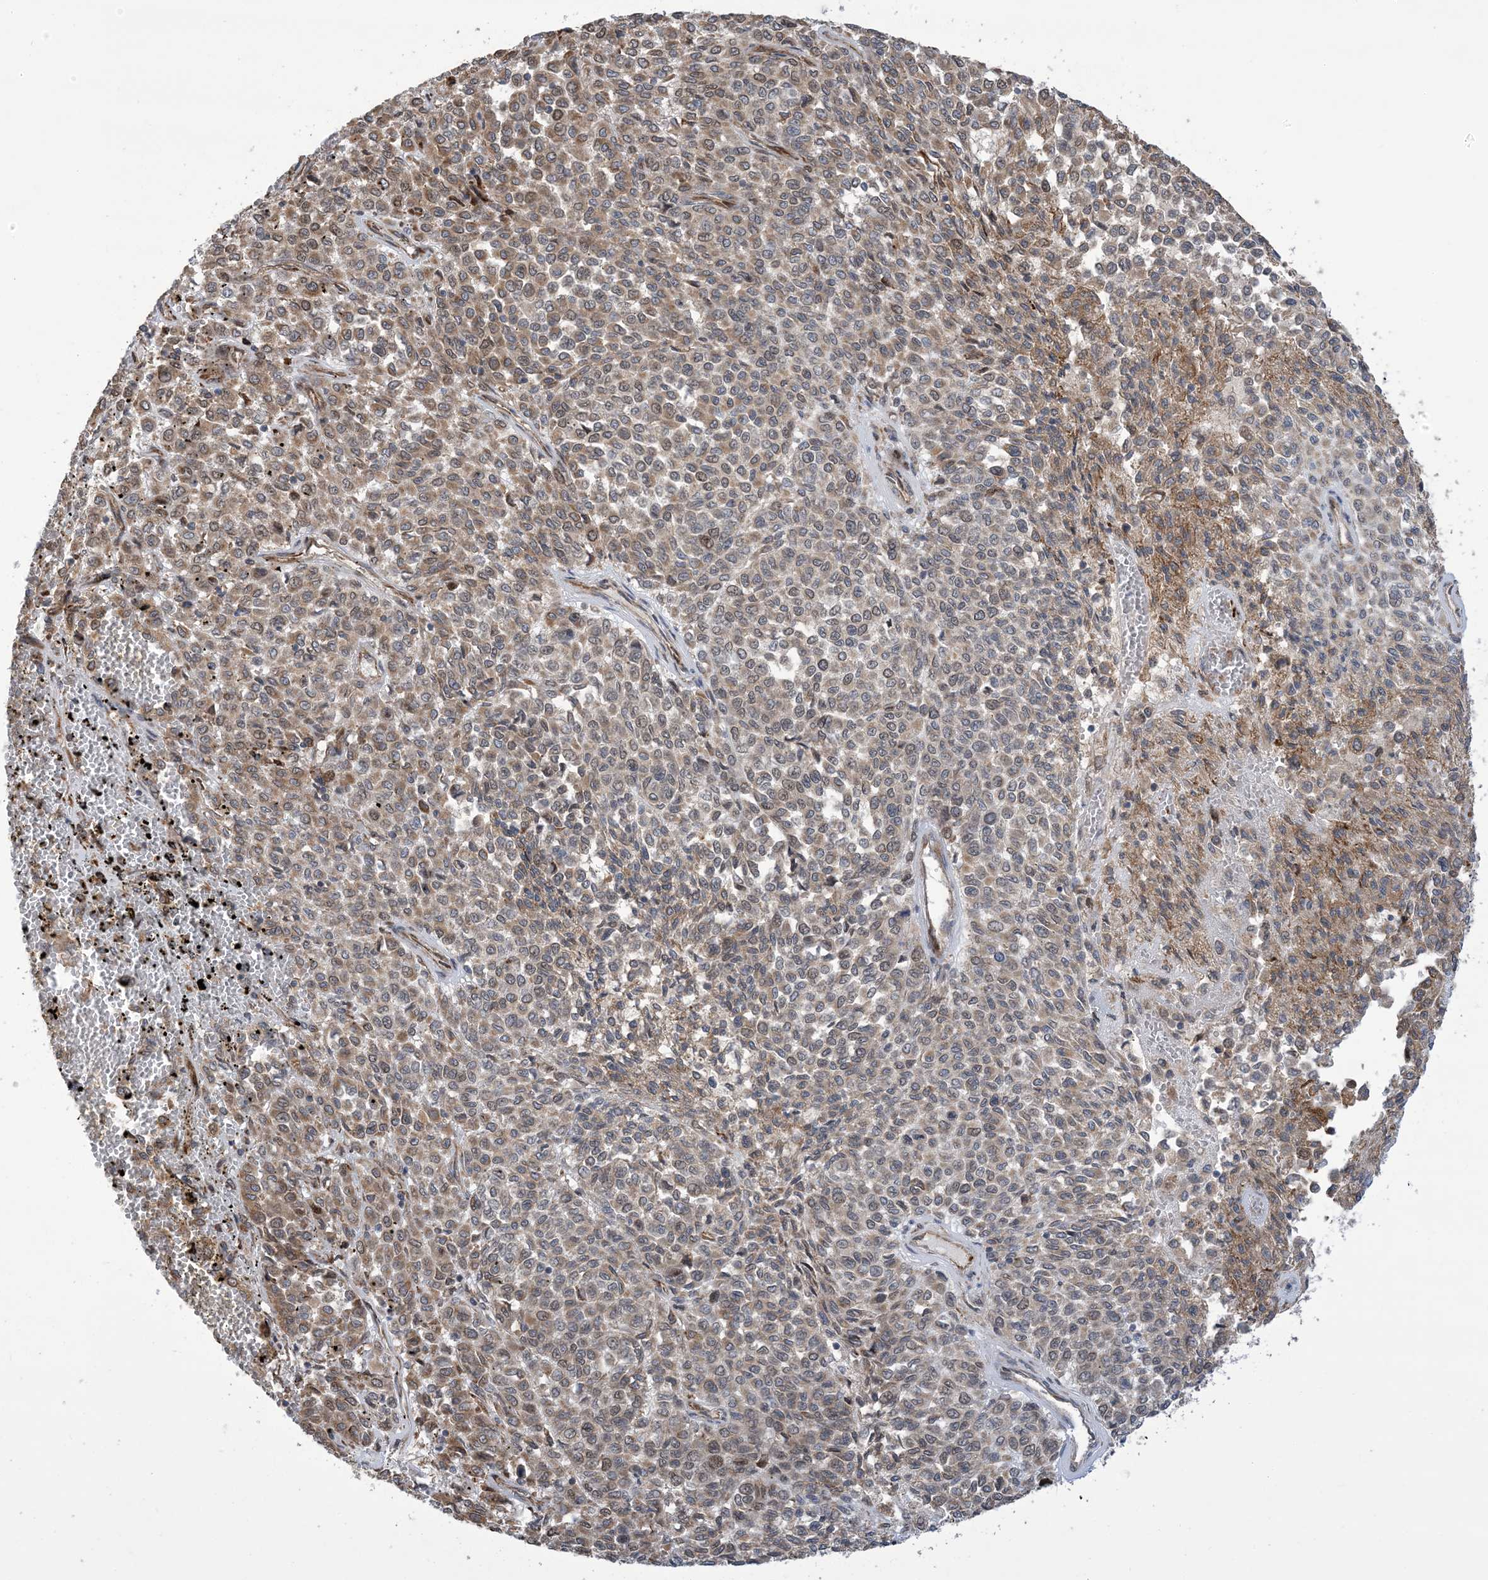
{"staining": {"intensity": "moderate", "quantity": "<25%", "location": "cytoplasmic/membranous"}, "tissue": "melanoma", "cell_type": "Tumor cells", "image_type": "cancer", "snomed": [{"axis": "morphology", "description": "Malignant melanoma, Metastatic site"}, {"axis": "topography", "description": "Pancreas"}], "caption": "Protein analysis of melanoma tissue reveals moderate cytoplasmic/membranous positivity in approximately <25% of tumor cells. The protein of interest is stained brown, and the nuclei are stained in blue (DAB IHC with brightfield microscopy, high magnification).", "gene": "CLEC16A", "patient": {"sex": "female", "age": 30}}